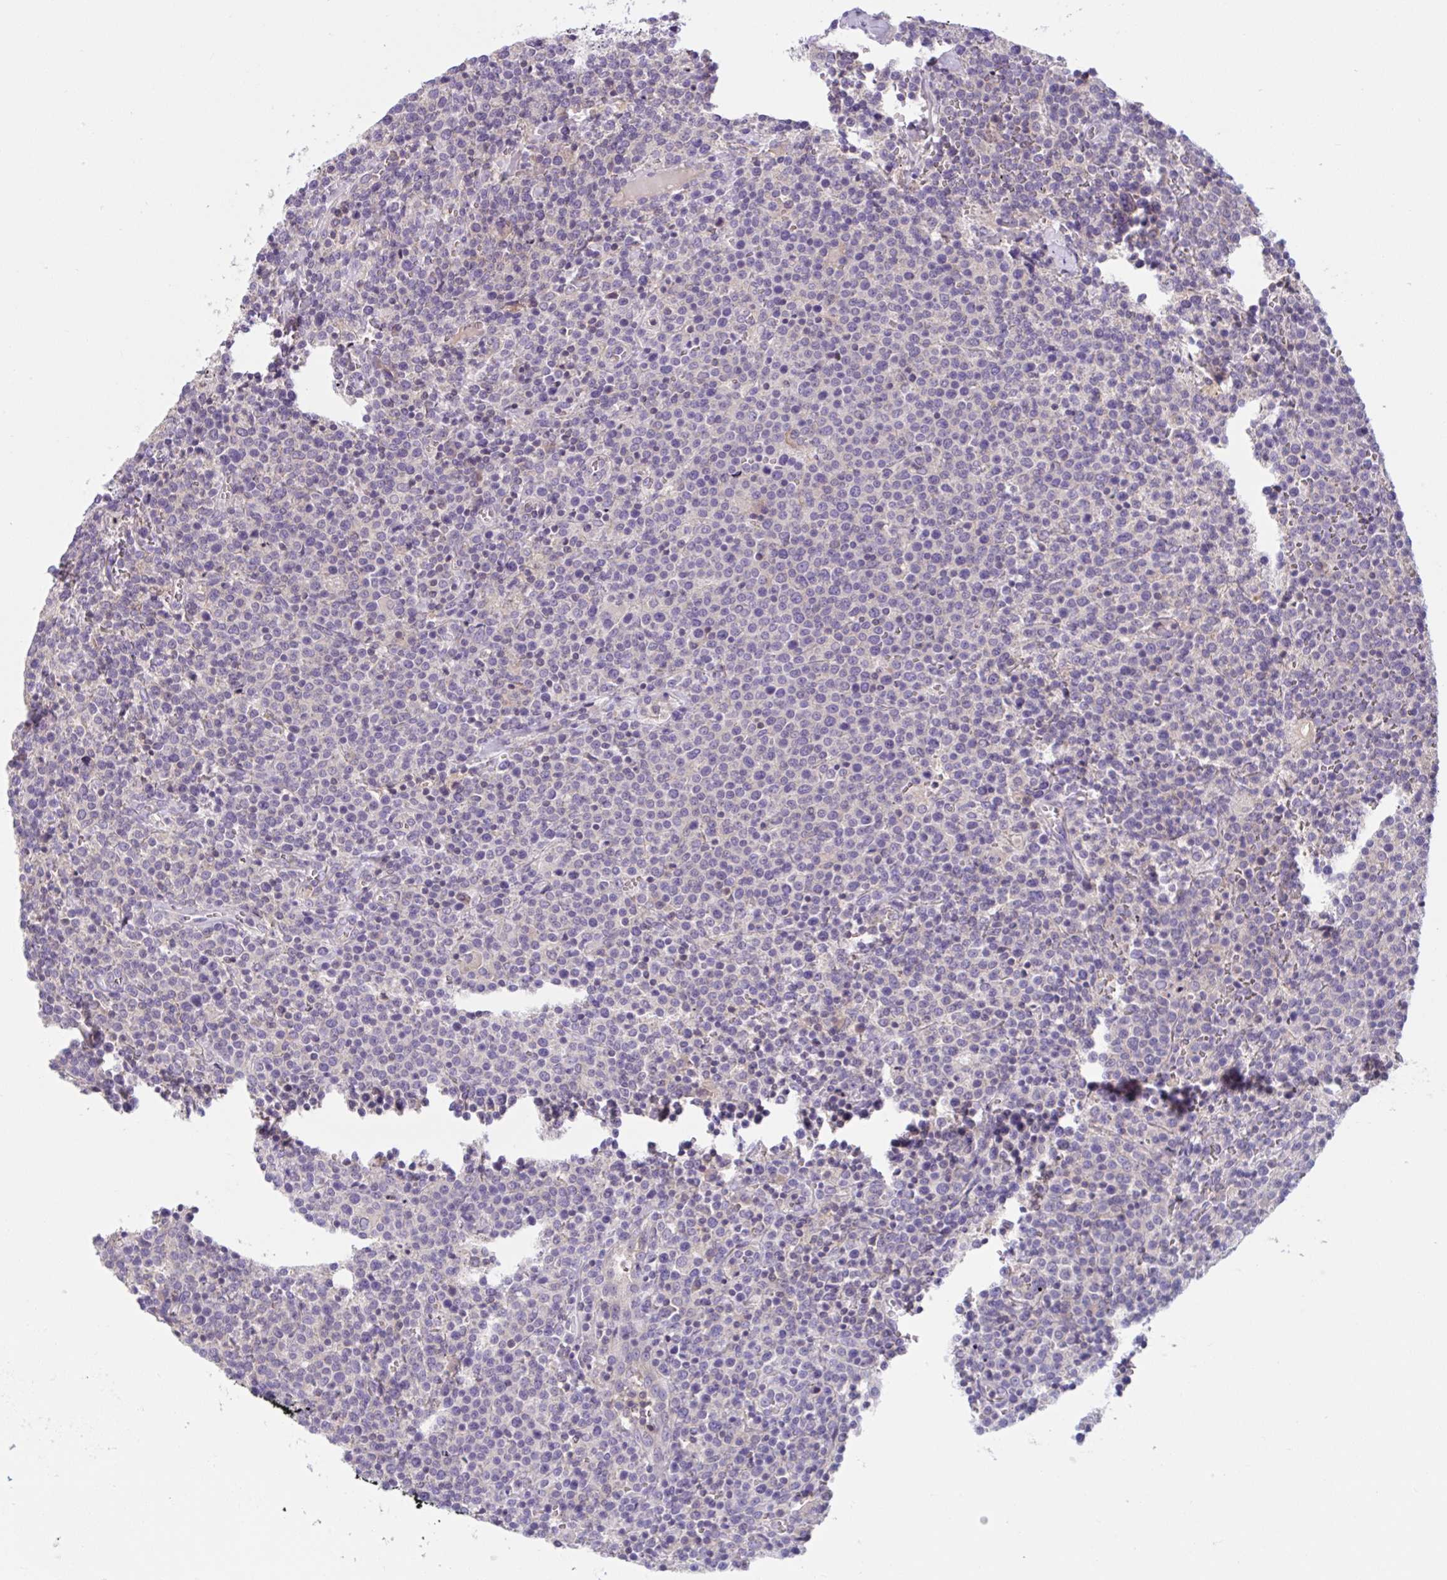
{"staining": {"intensity": "negative", "quantity": "none", "location": "none"}, "tissue": "lymphoma", "cell_type": "Tumor cells", "image_type": "cancer", "snomed": [{"axis": "morphology", "description": "Malignant lymphoma, non-Hodgkin's type, High grade"}, {"axis": "topography", "description": "Lymph node"}], "caption": "This micrograph is of lymphoma stained with IHC to label a protein in brown with the nuclei are counter-stained blue. There is no positivity in tumor cells.", "gene": "WNT9B", "patient": {"sex": "male", "age": 61}}